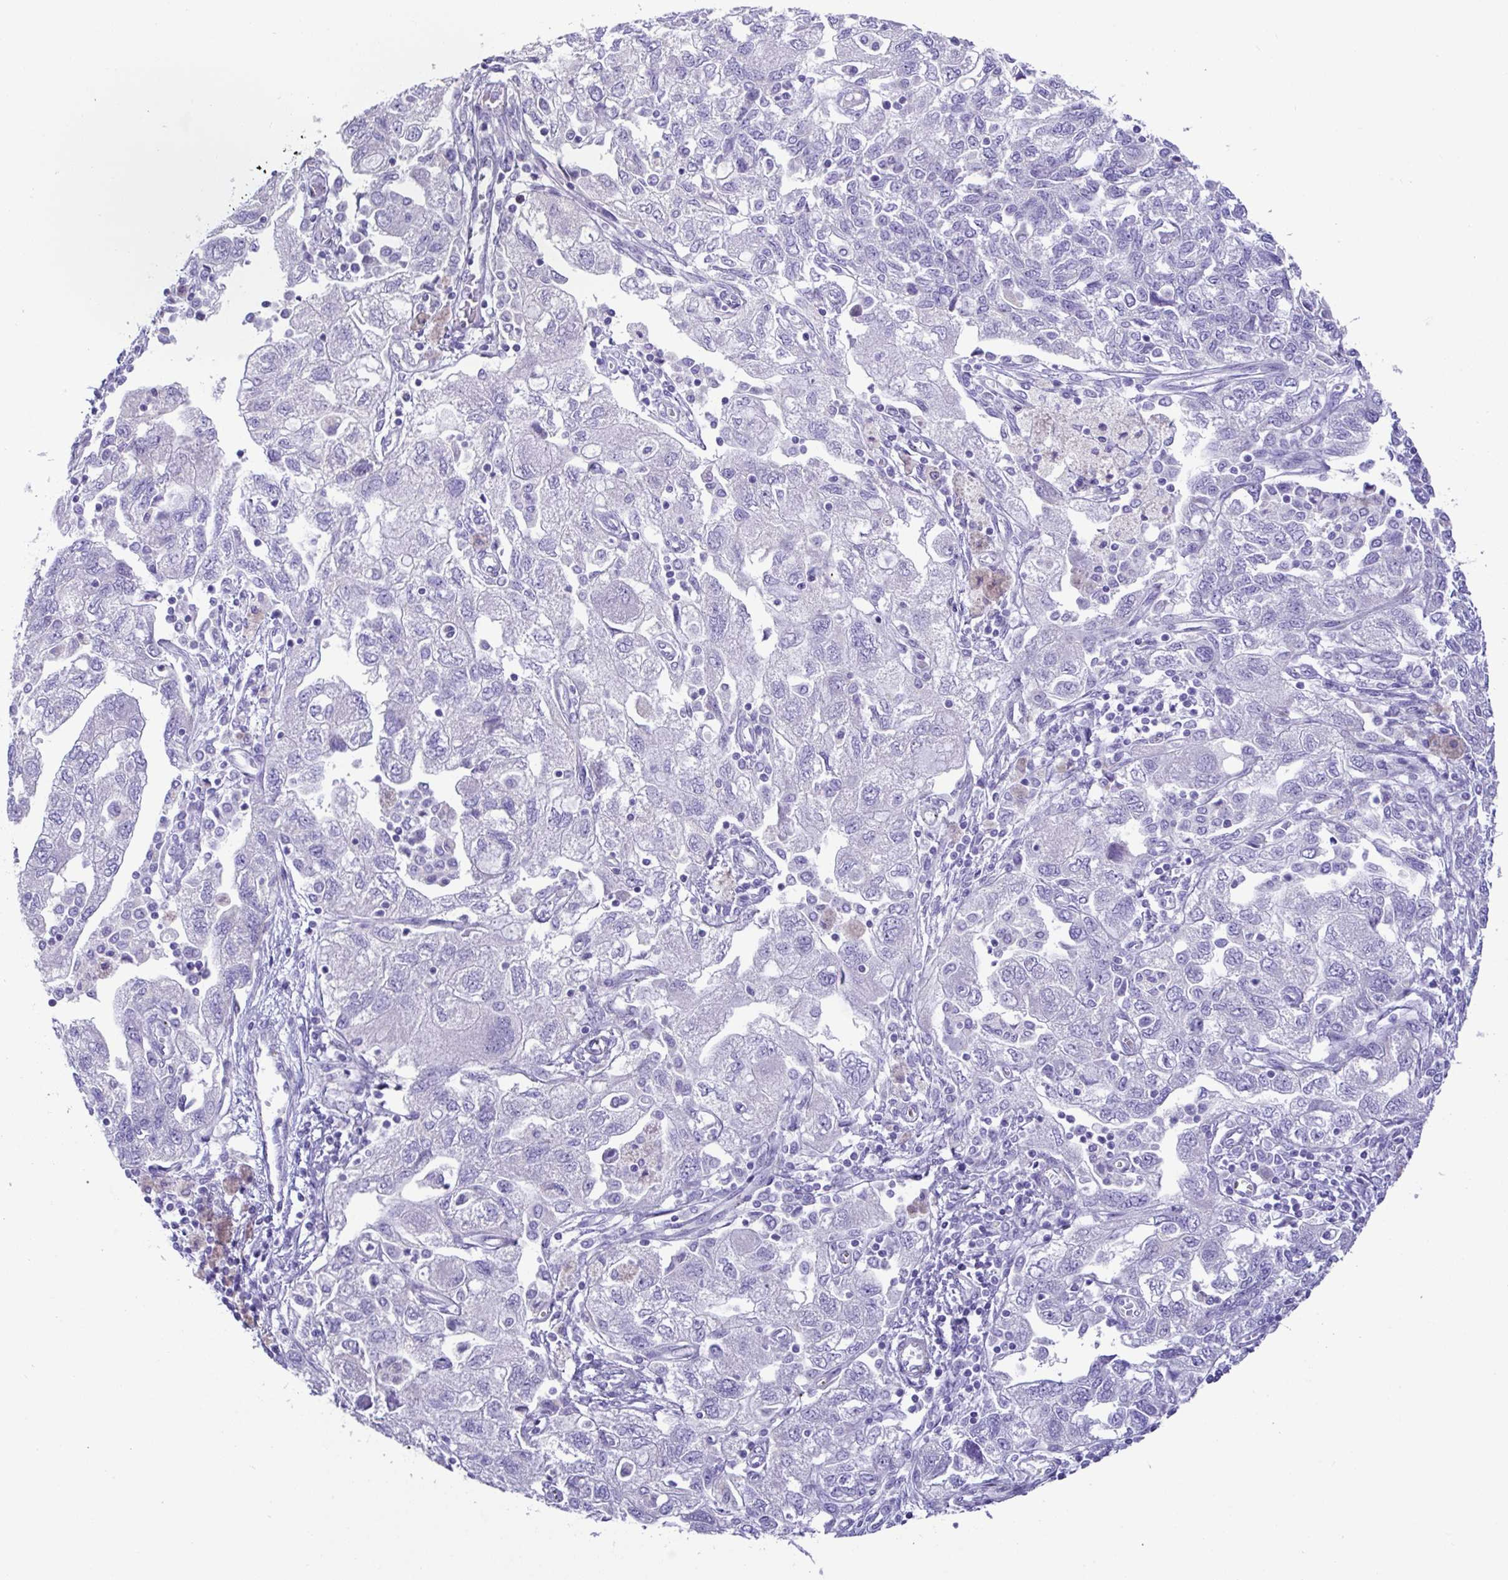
{"staining": {"intensity": "negative", "quantity": "none", "location": "none"}, "tissue": "ovarian cancer", "cell_type": "Tumor cells", "image_type": "cancer", "snomed": [{"axis": "morphology", "description": "Carcinoma, NOS"}, {"axis": "morphology", "description": "Cystadenocarcinoma, serous, NOS"}, {"axis": "topography", "description": "Ovary"}], "caption": "Tumor cells show no significant protein staining in ovarian carcinoma.", "gene": "MED11", "patient": {"sex": "female", "age": 69}}